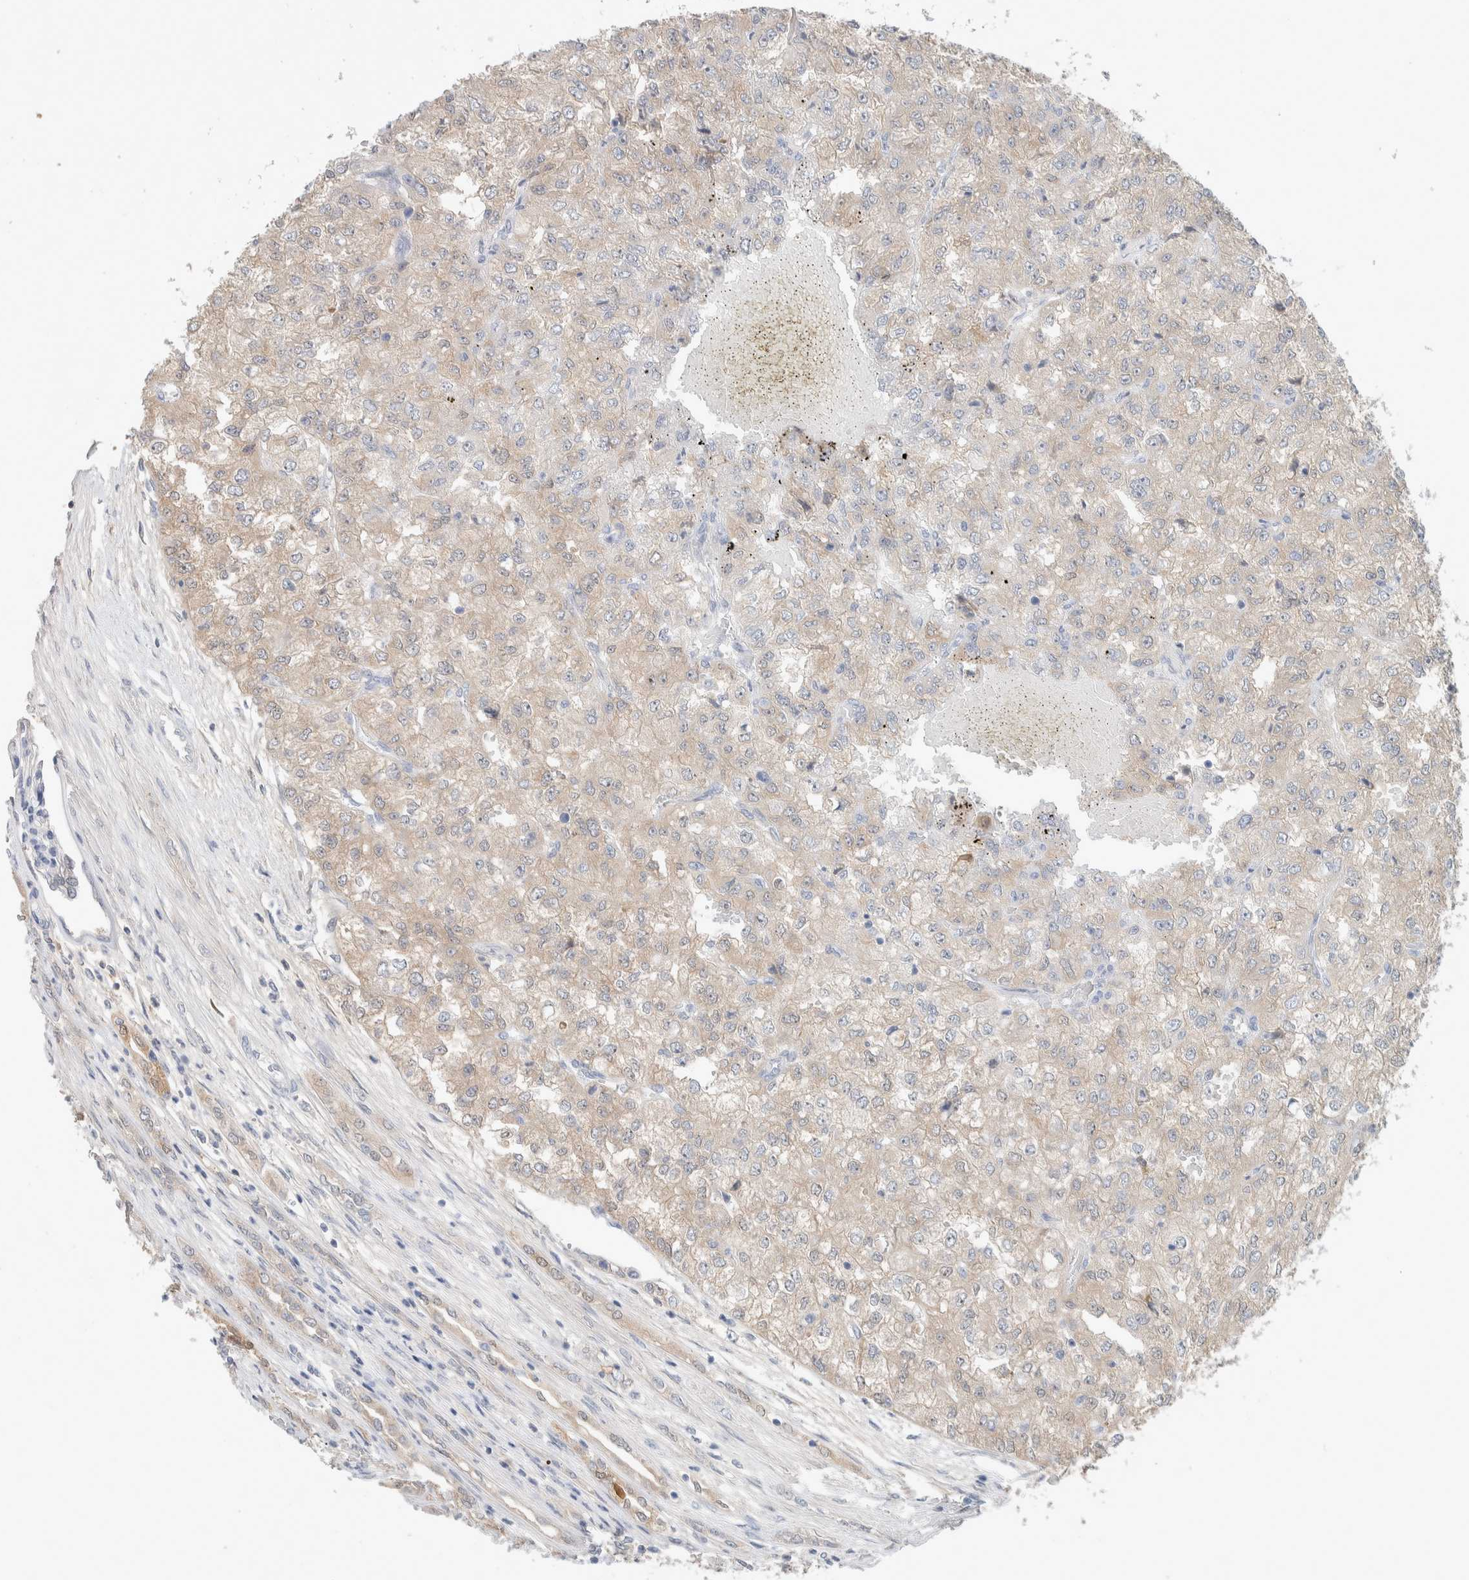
{"staining": {"intensity": "weak", "quantity": "<25%", "location": "cytoplasmic/membranous"}, "tissue": "renal cancer", "cell_type": "Tumor cells", "image_type": "cancer", "snomed": [{"axis": "morphology", "description": "Adenocarcinoma, NOS"}, {"axis": "topography", "description": "Kidney"}], "caption": "Renal adenocarcinoma stained for a protein using immunohistochemistry (IHC) demonstrates no staining tumor cells.", "gene": "DEPTOR", "patient": {"sex": "female", "age": 54}}